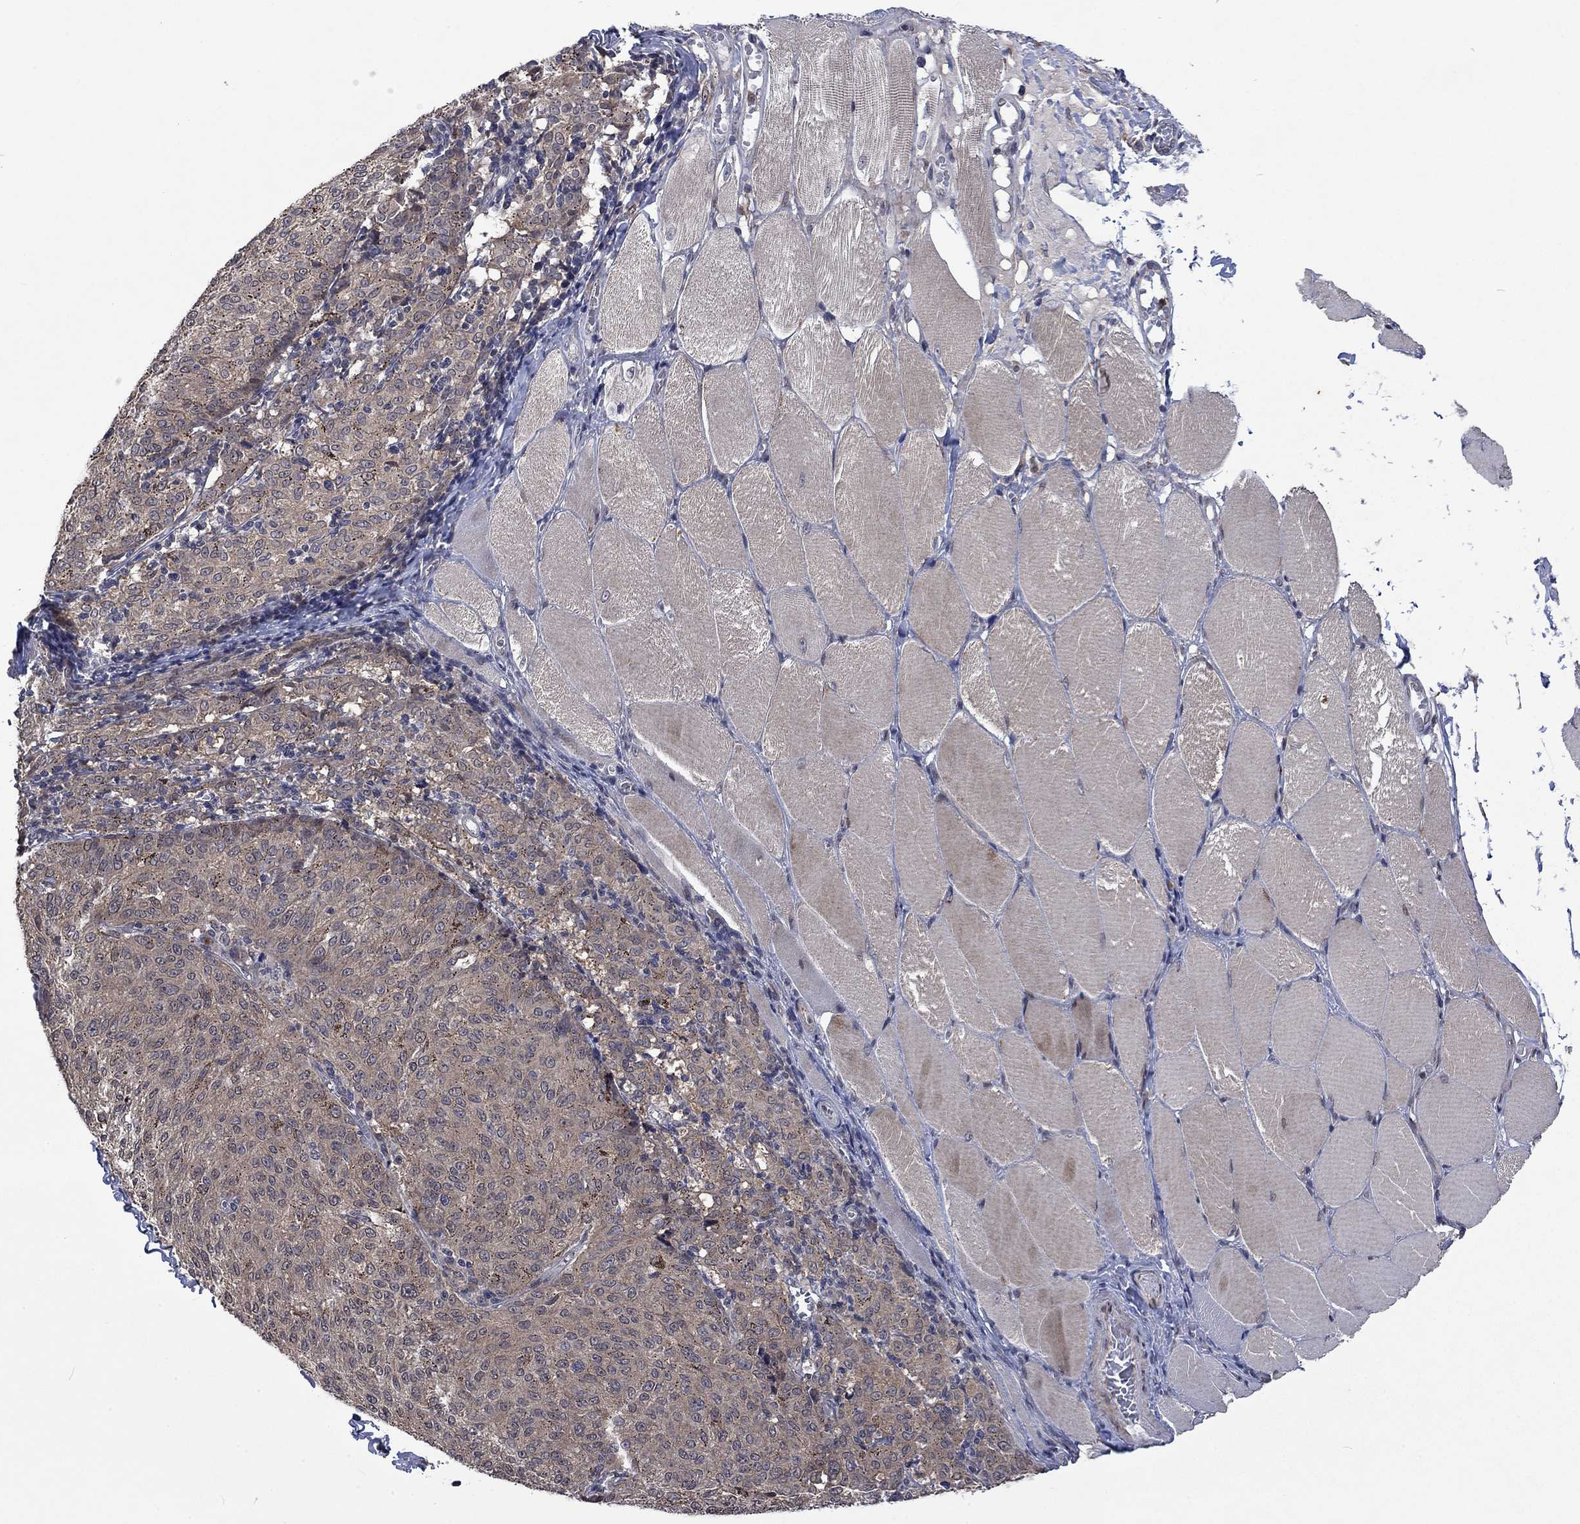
{"staining": {"intensity": "negative", "quantity": "none", "location": "none"}, "tissue": "melanoma", "cell_type": "Tumor cells", "image_type": "cancer", "snomed": [{"axis": "morphology", "description": "Malignant melanoma, NOS"}, {"axis": "topography", "description": "Skin"}], "caption": "Immunohistochemical staining of malignant melanoma shows no significant staining in tumor cells.", "gene": "PPP1R9A", "patient": {"sex": "female", "age": 72}}